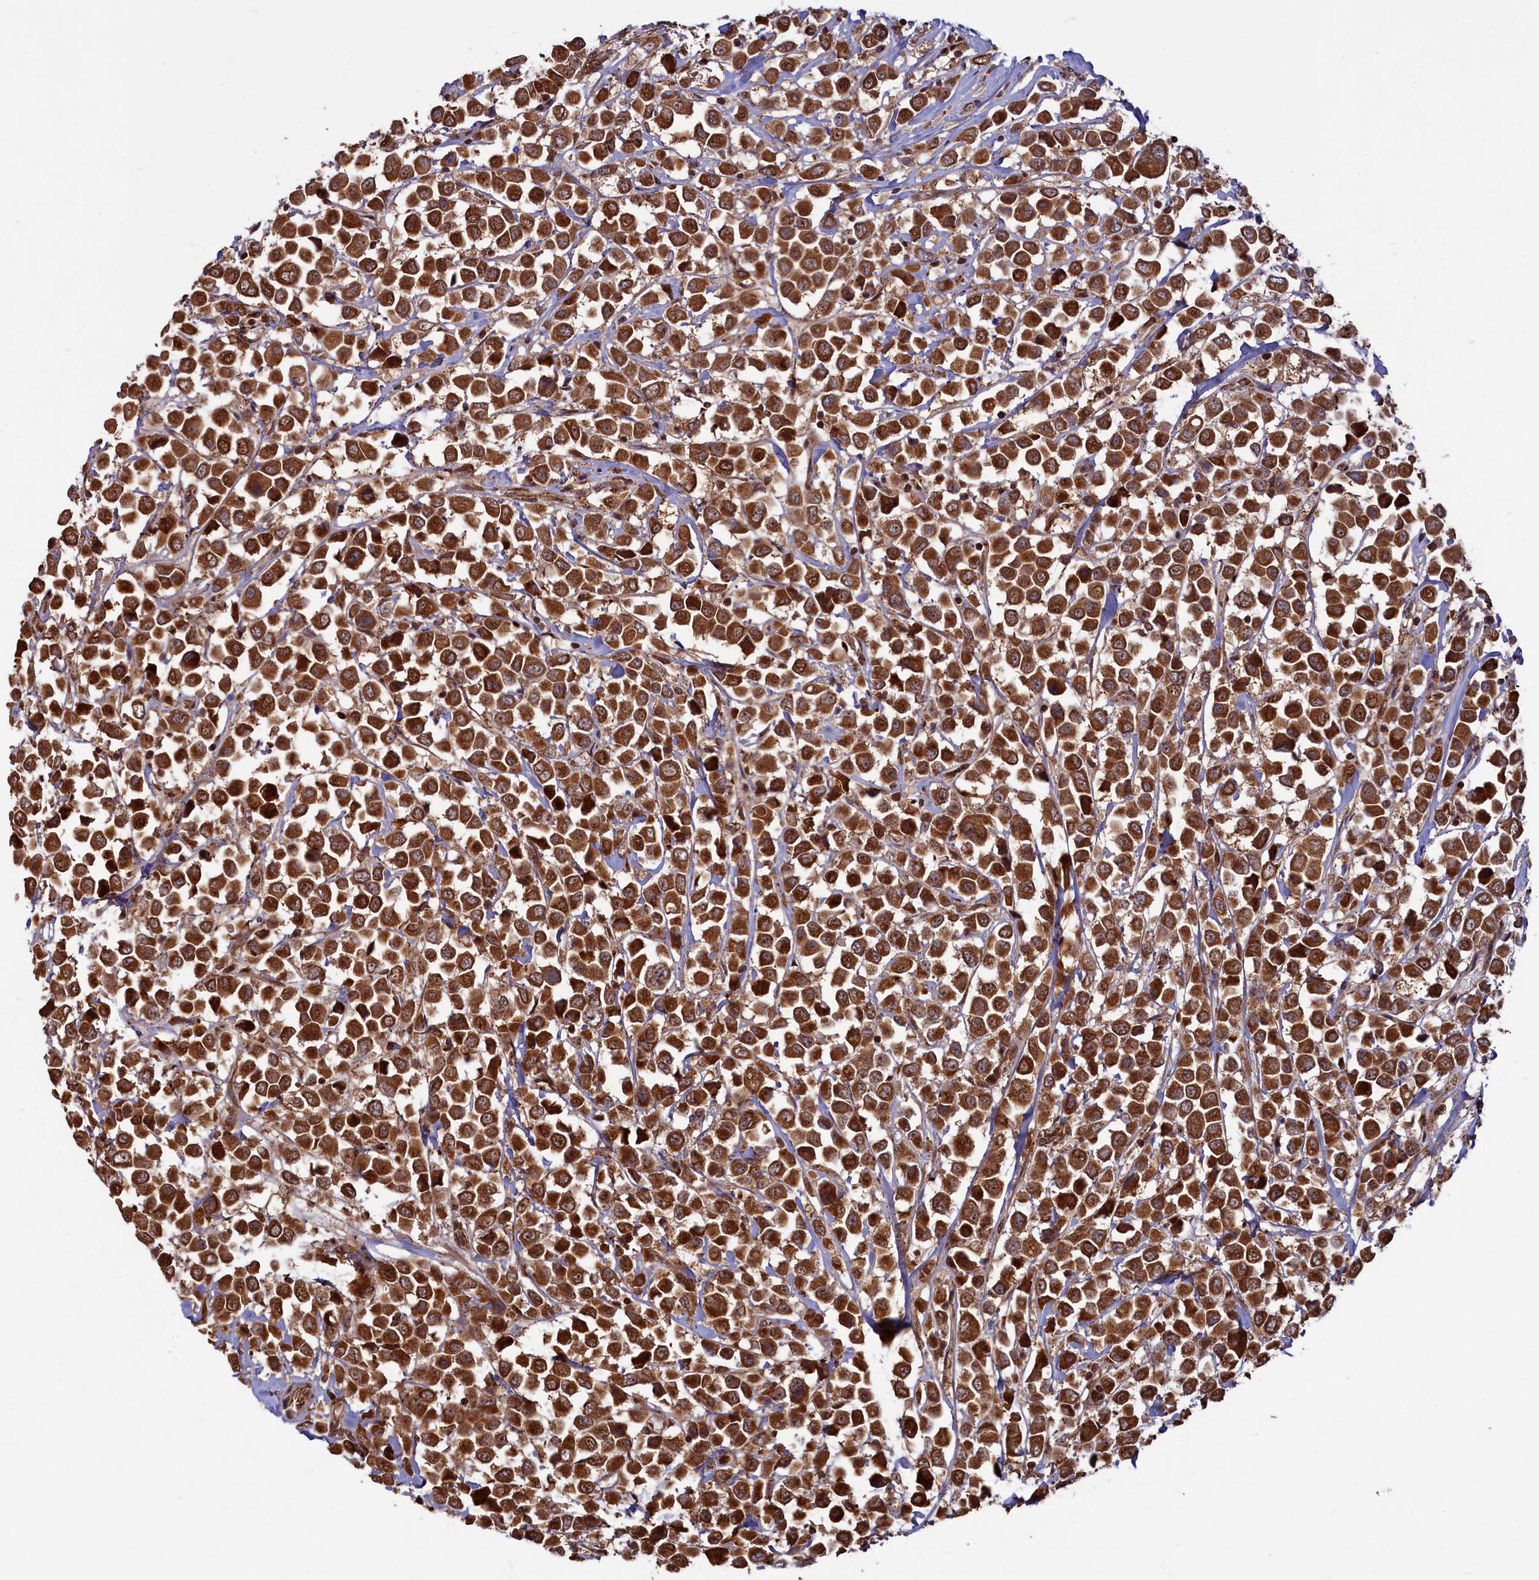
{"staining": {"intensity": "strong", "quantity": ">75%", "location": "cytoplasmic/membranous"}, "tissue": "breast cancer", "cell_type": "Tumor cells", "image_type": "cancer", "snomed": [{"axis": "morphology", "description": "Duct carcinoma"}, {"axis": "topography", "description": "Breast"}], "caption": "Protein staining reveals strong cytoplasmic/membranous expression in approximately >75% of tumor cells in breast intraductal carcinoma. The protein is stained brown, and the nuclei are stained in blue (DAB (3,3'-diaminobenzidine) IHC with brightfield microscopy, high magnification).", "gene": "NAE1", "patient": {"sex": "female", "age": 61}}